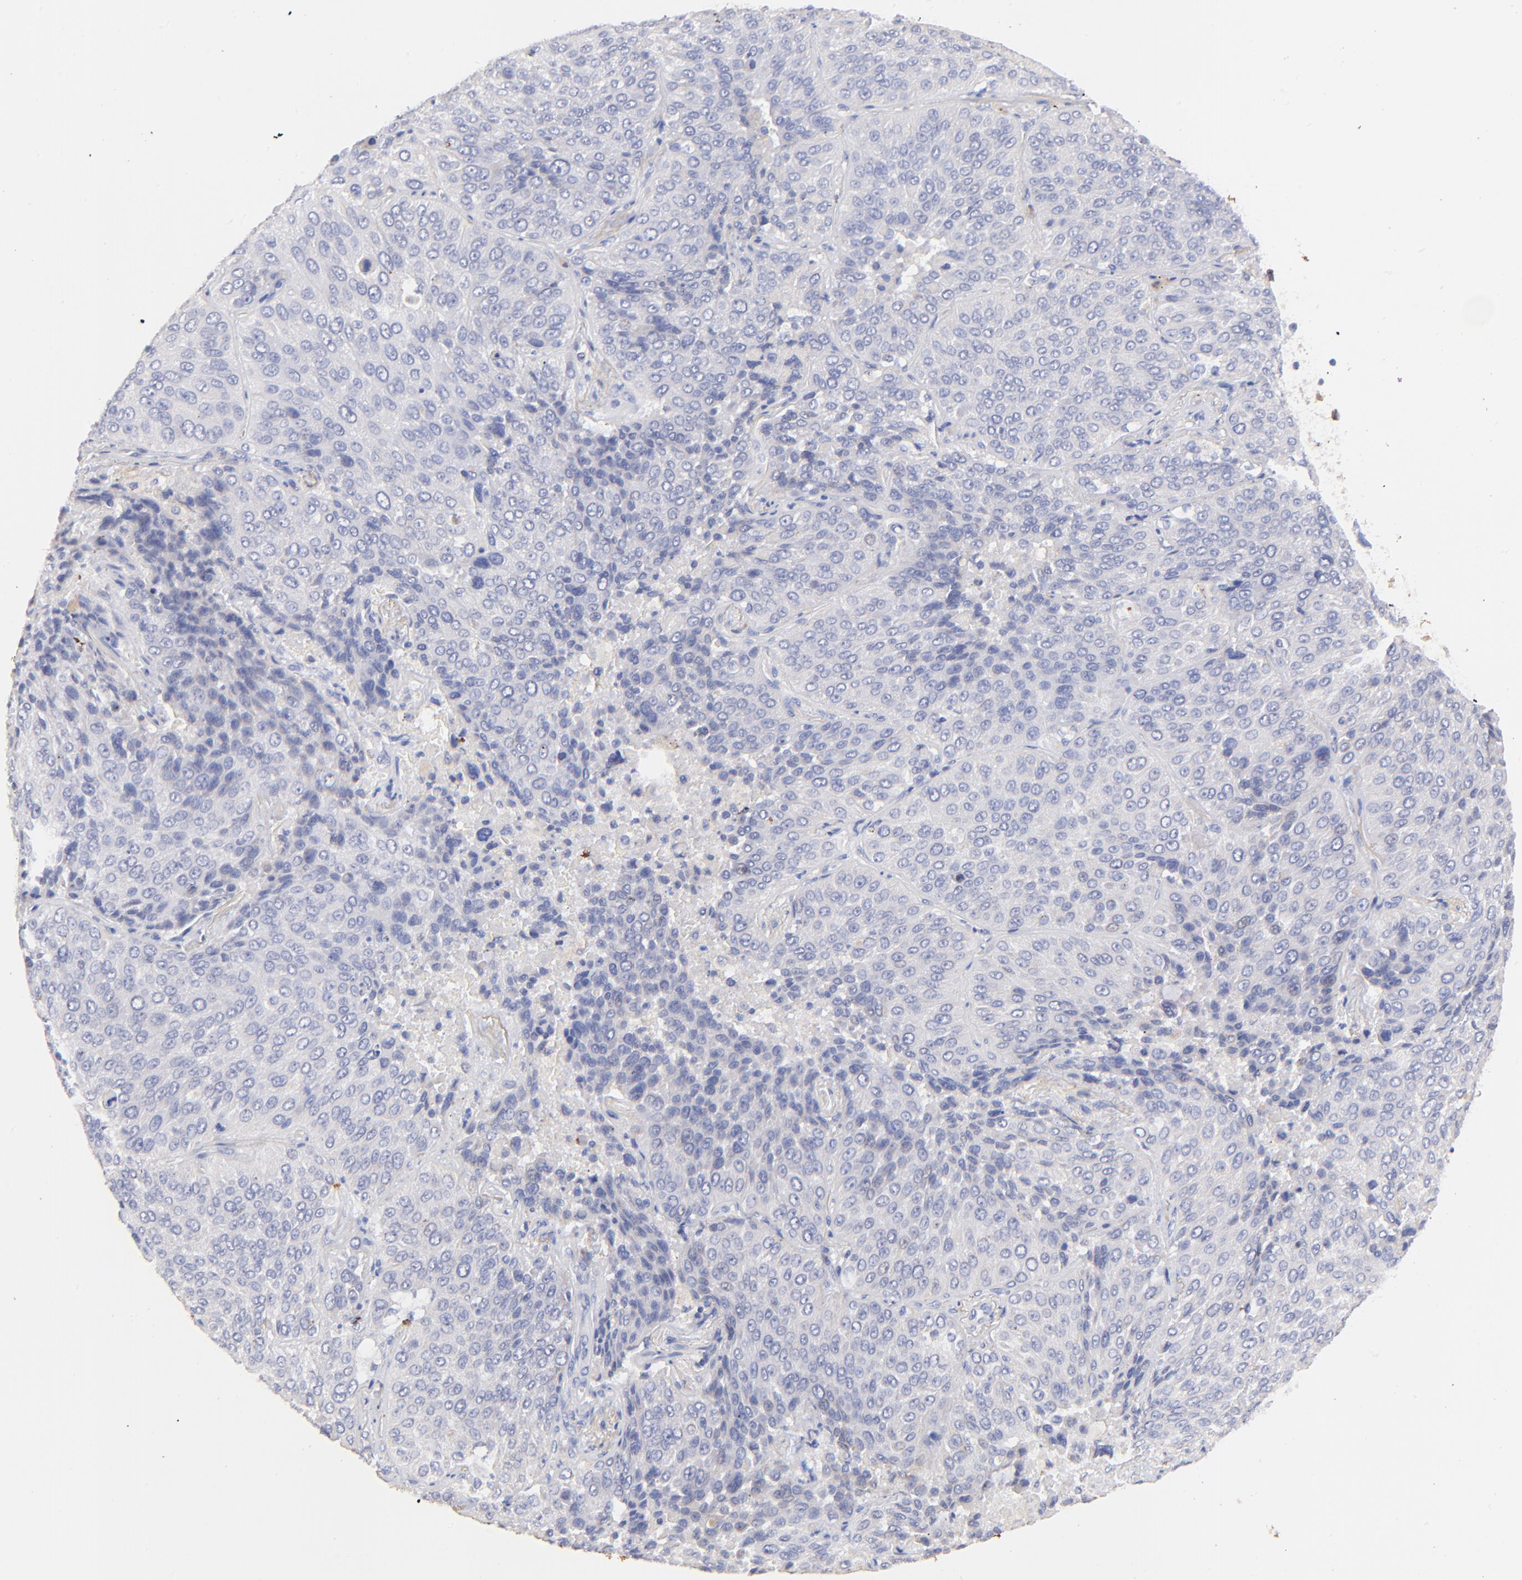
{"staining": {"intensity": "negative", "quantity": "none", "location": "none"}, "tissue": "lung cancer", "cell_type": "Tumor cells", "image_type": "cancer", "snomed": [{"axis": "morphology", "description": "Squamous cell carcinoma, NOS"}, {"axis": "topography", "description": "Lung"}], "caption": "DAB (3,3'-diaminobenzidine) immunohistochemical staining of lung squamous cell carcinoma exhibits no significant staining in tumor cells.", "gene": "IGLV7-43", "patient": {"sex": "male", "age": 54}}